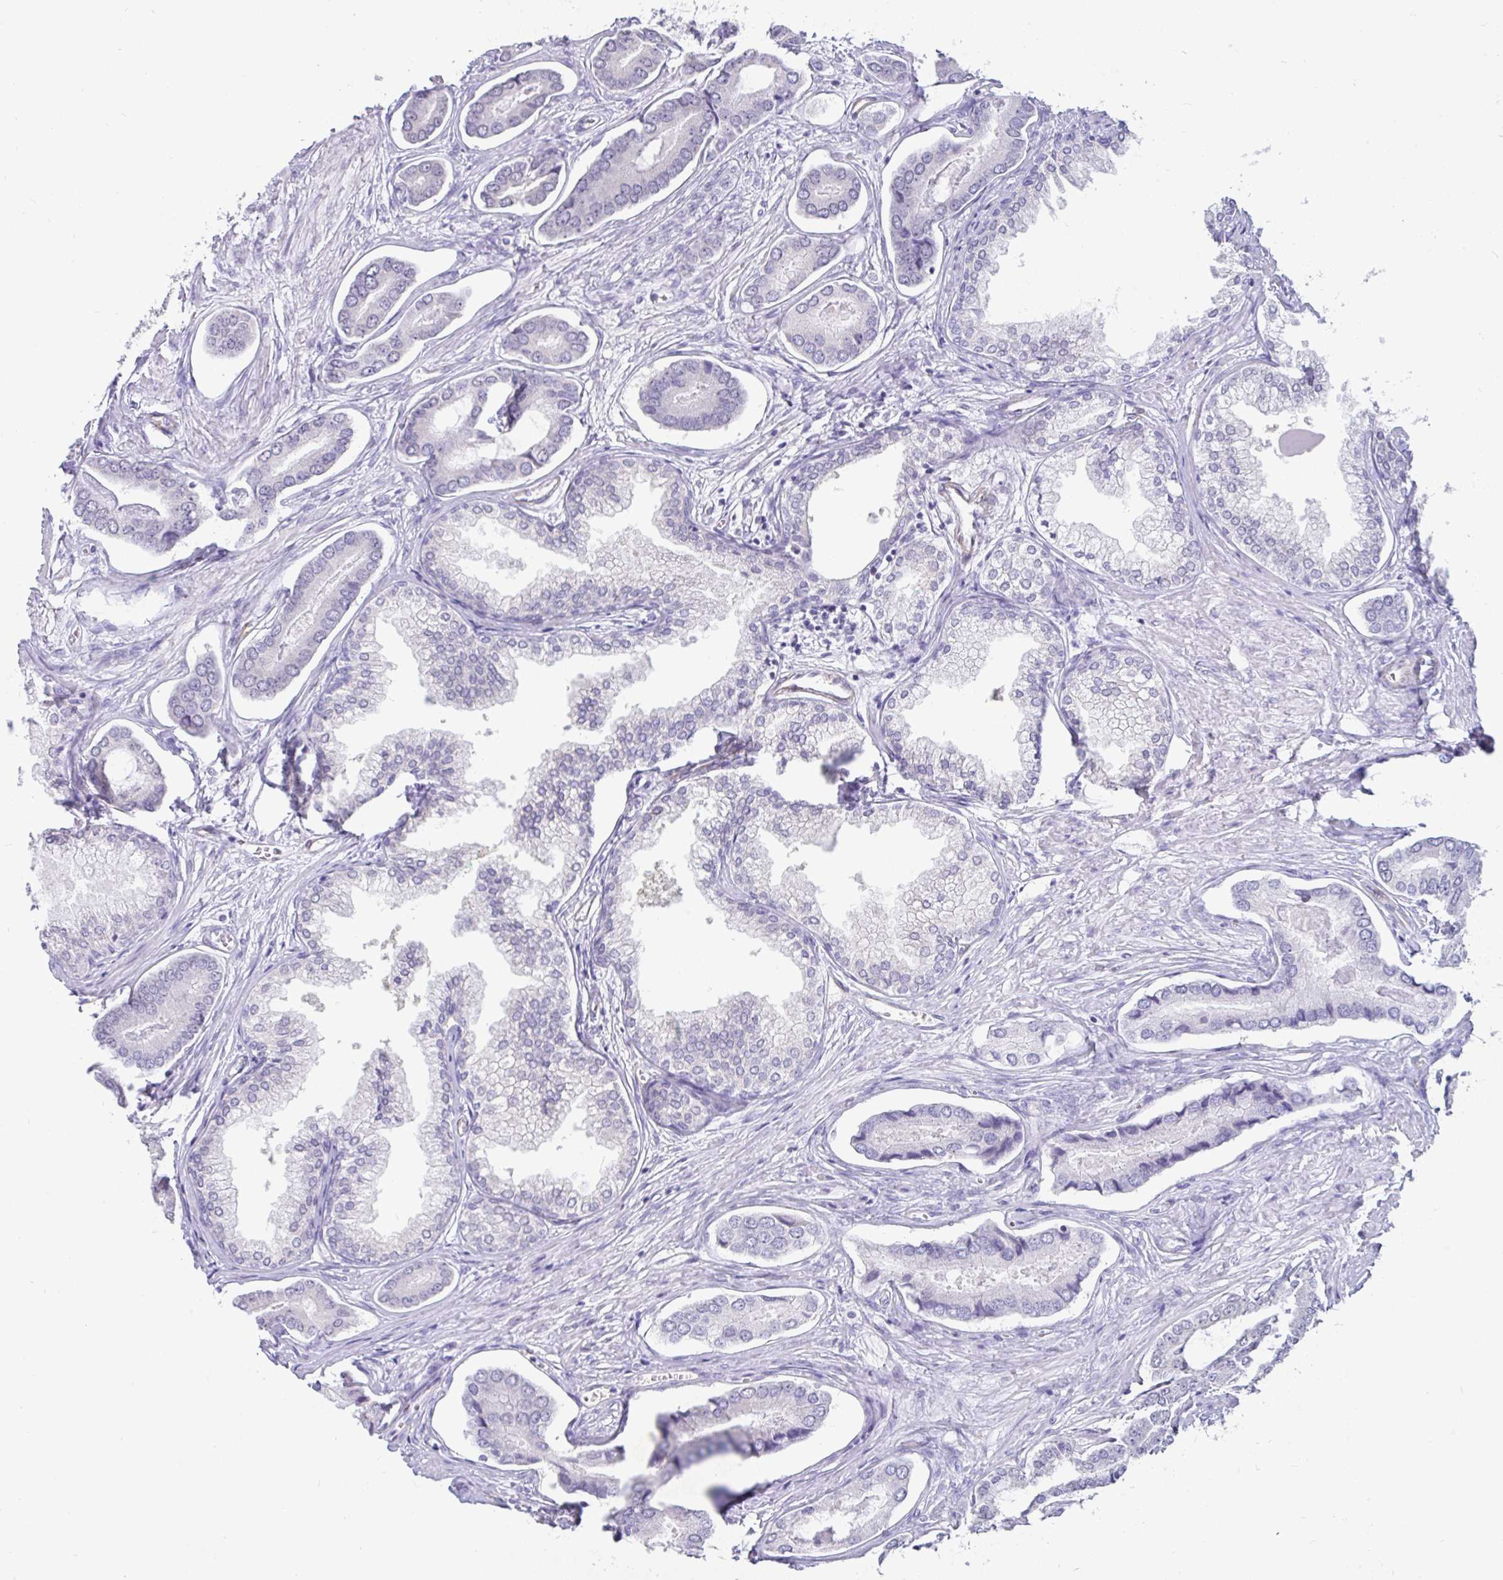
{"staining": {"intensity": "negative", "quantity": "none", "location": "none"}, "tissue": "prostate cancer", "cell_type": "Tumor cells", "image_type": "cancer", "snomed": [{"axis": "morphology", "description": "Adenocarcinoma, NOS"}, {"axis": "topography", "description": "Prostate and seminal vesicle, NOS"}], "caption": "Tumor cells are negative for brown protein staining in adenocarcinoma (prostate).", "gene": "EML5", "patient": {"sex": "male", "age": 76}}